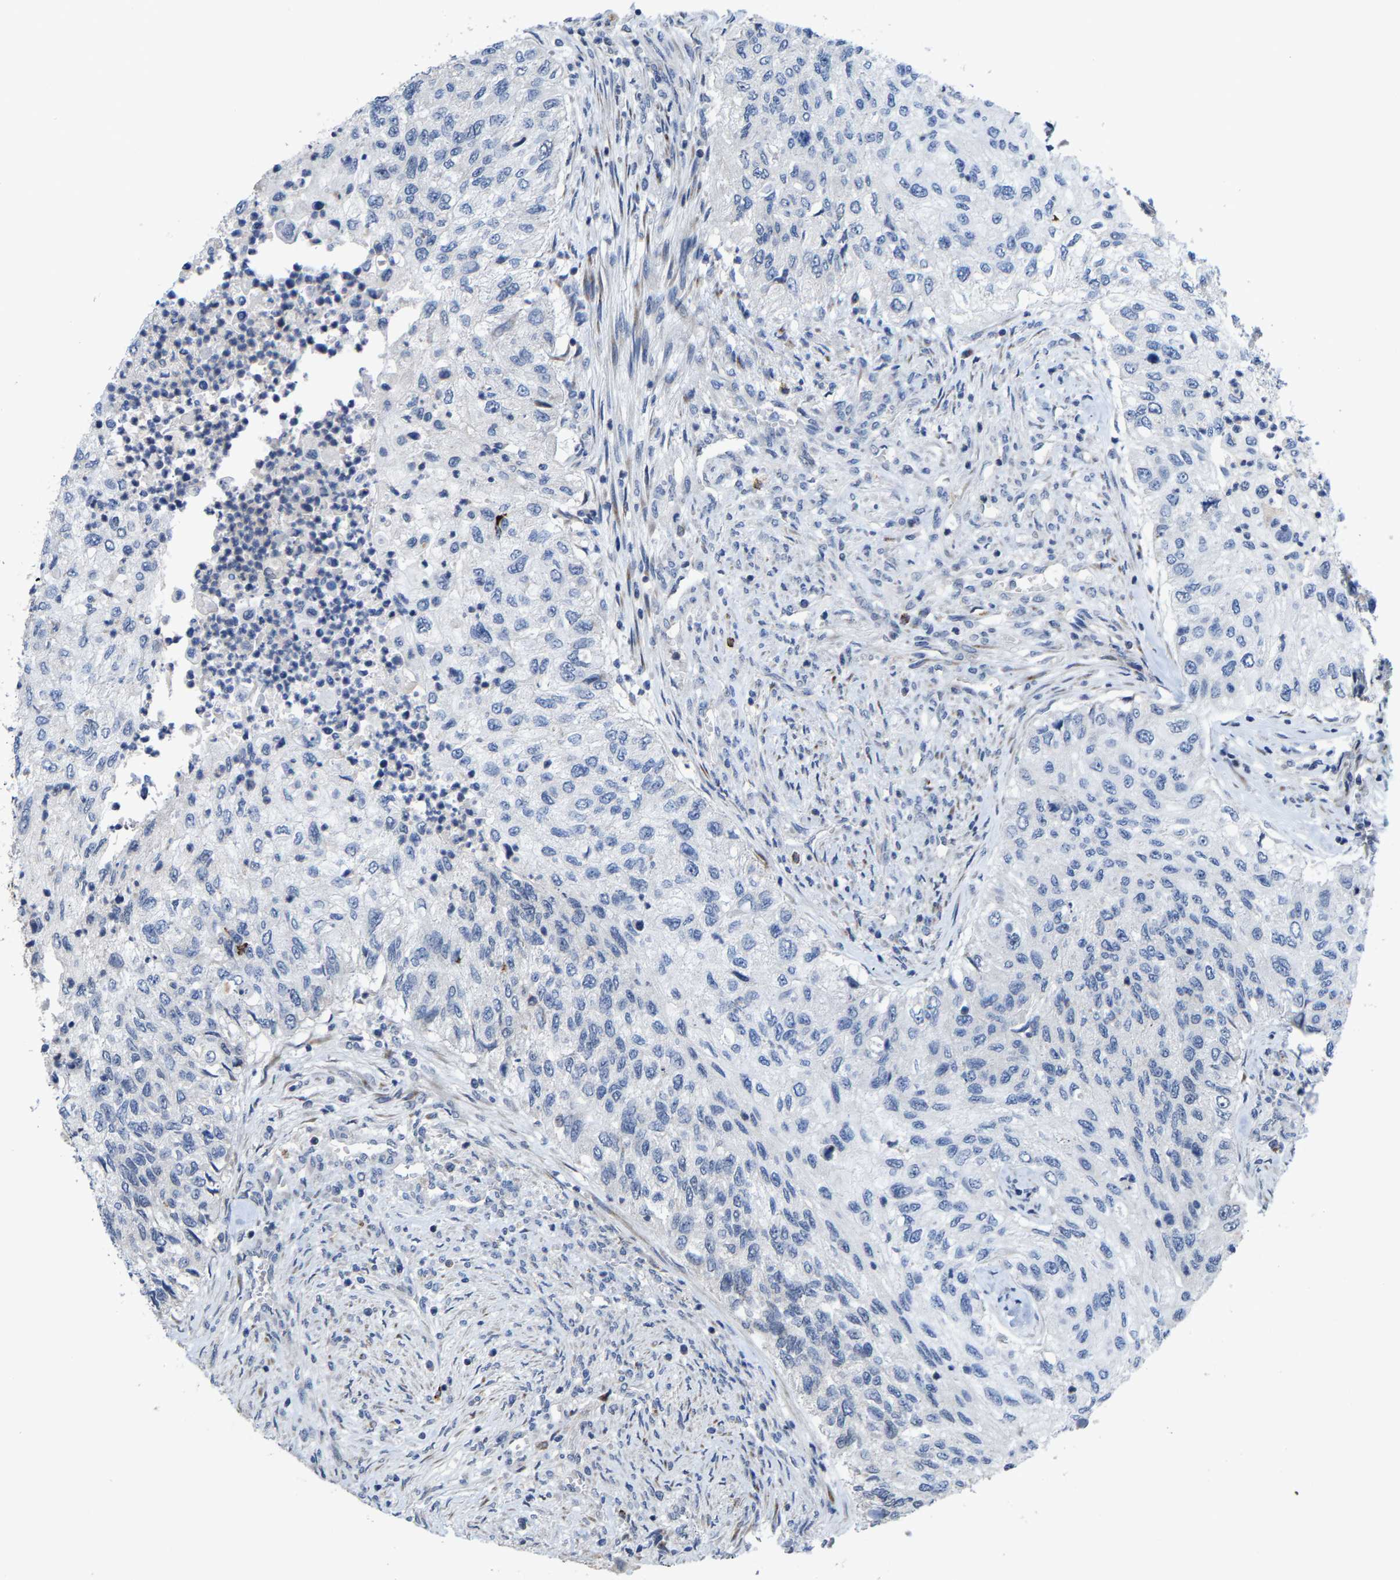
{"staining": {"intensity": "negative", "quantity": "none", "location": "none"}, "tissue": "urothelial cancer", "cell_type": "Tumor cells", "image_type": "cancer", "snomed": [{"axis": "morphology", "description": "Urothelial carcinoma, High grade"}, {"axis": "topography", "description": "Urinary bladder"}], "caption": "This is a histopathology image of immunohistochemistry staining of urothelial cancer, which shows no positivity in tumor cells.", "gene": "TDRKH", "patient": {"sex": "female", "age": 60}}